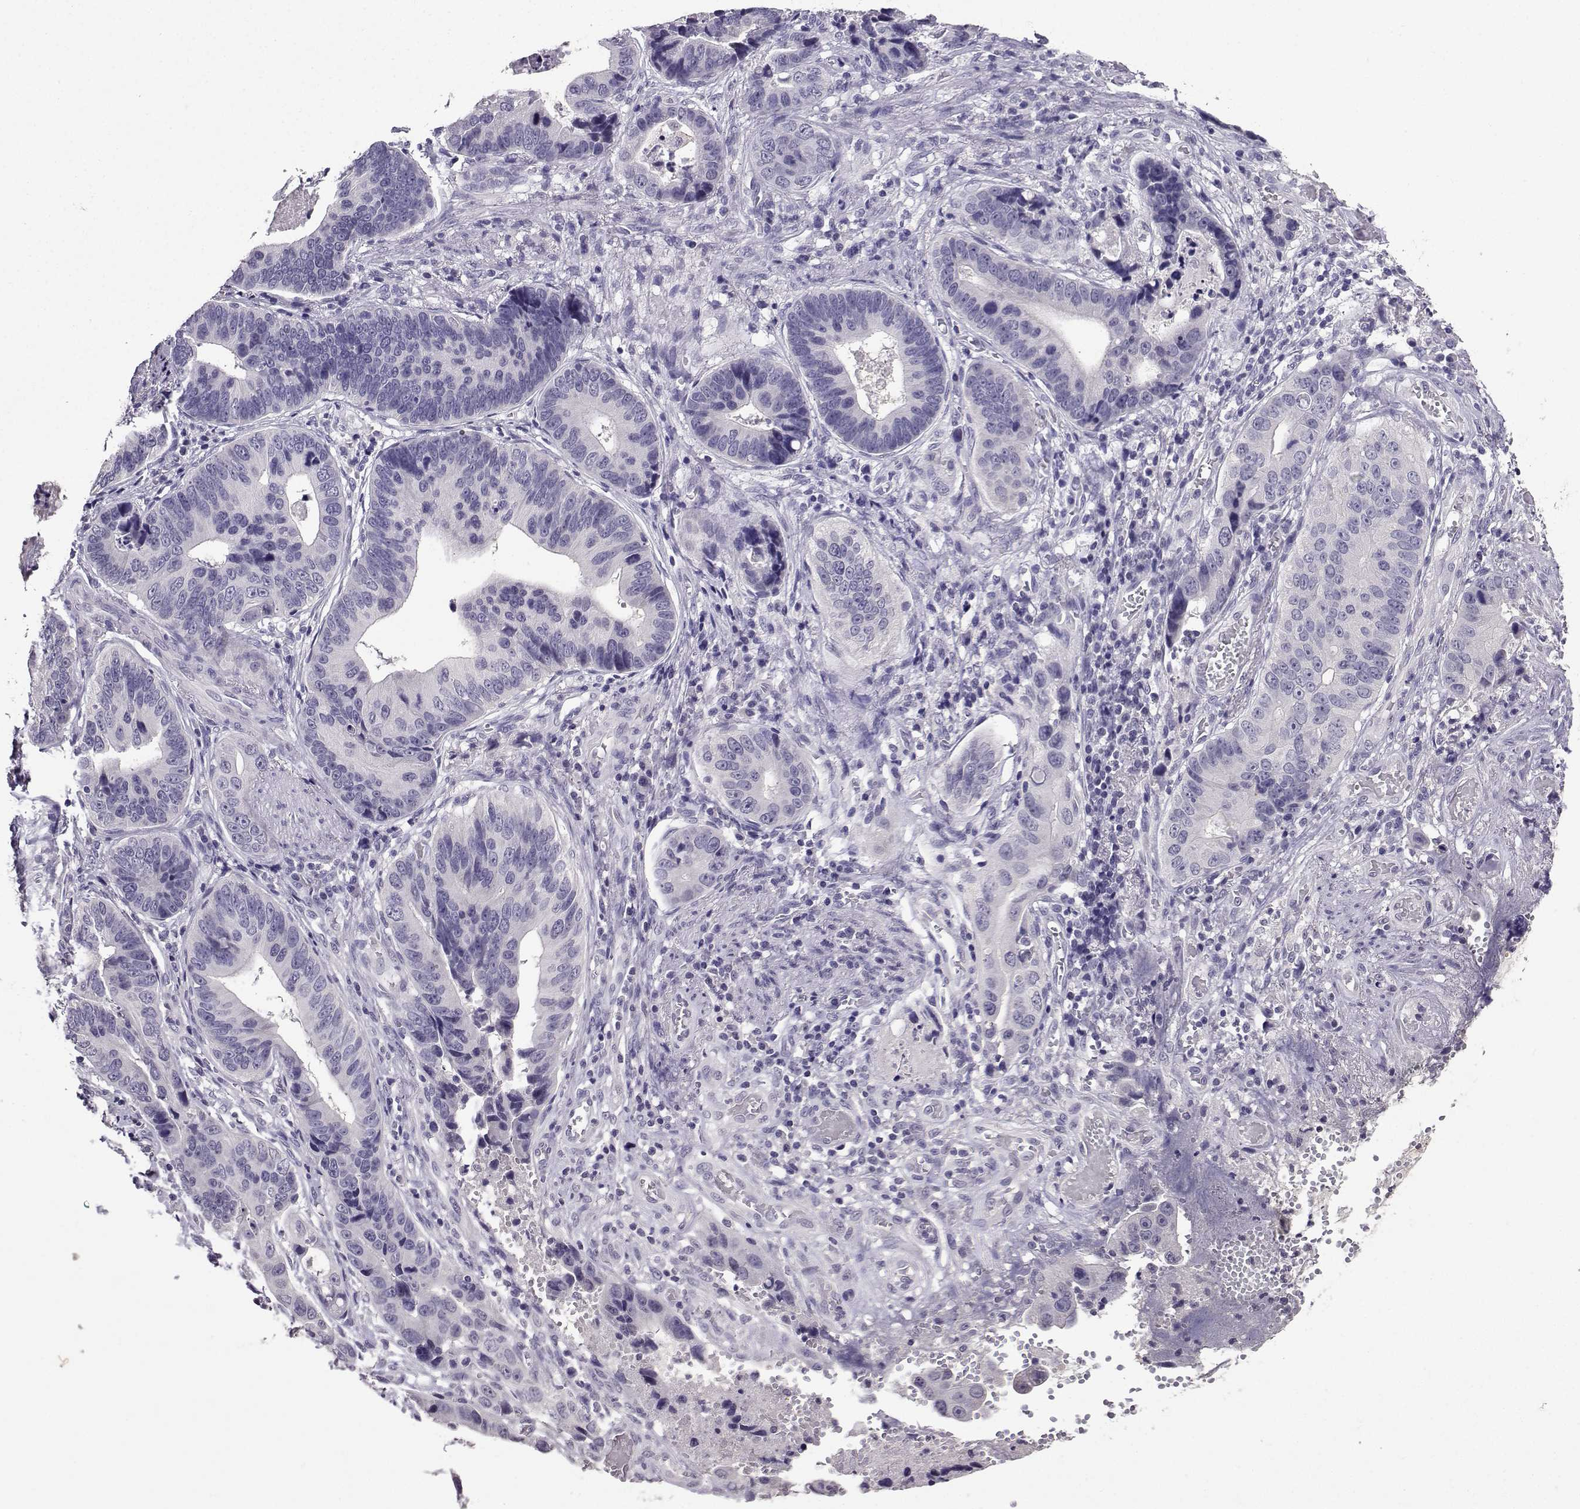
{"staining": {"intensity": "negative", "quantity": "none", "location": "none"}, "tissue": "stomach cancer", "cell_type": "Tumor cells", "image_type": "cancer", "snomed": [{"axis": "morphology", "description": "Adenocarcinoma, NOS"}, {"axis": "topography", "description": "Stomach"}], "caption": "Tumor cells are negative for brown protein staining in adenocarcinoma (stomach). (DAB (3,3'-diaminobenzidine) IHC, high magnification).", "gene": "SPAG11B", "patient": {"sex": "male", "age": 84}}